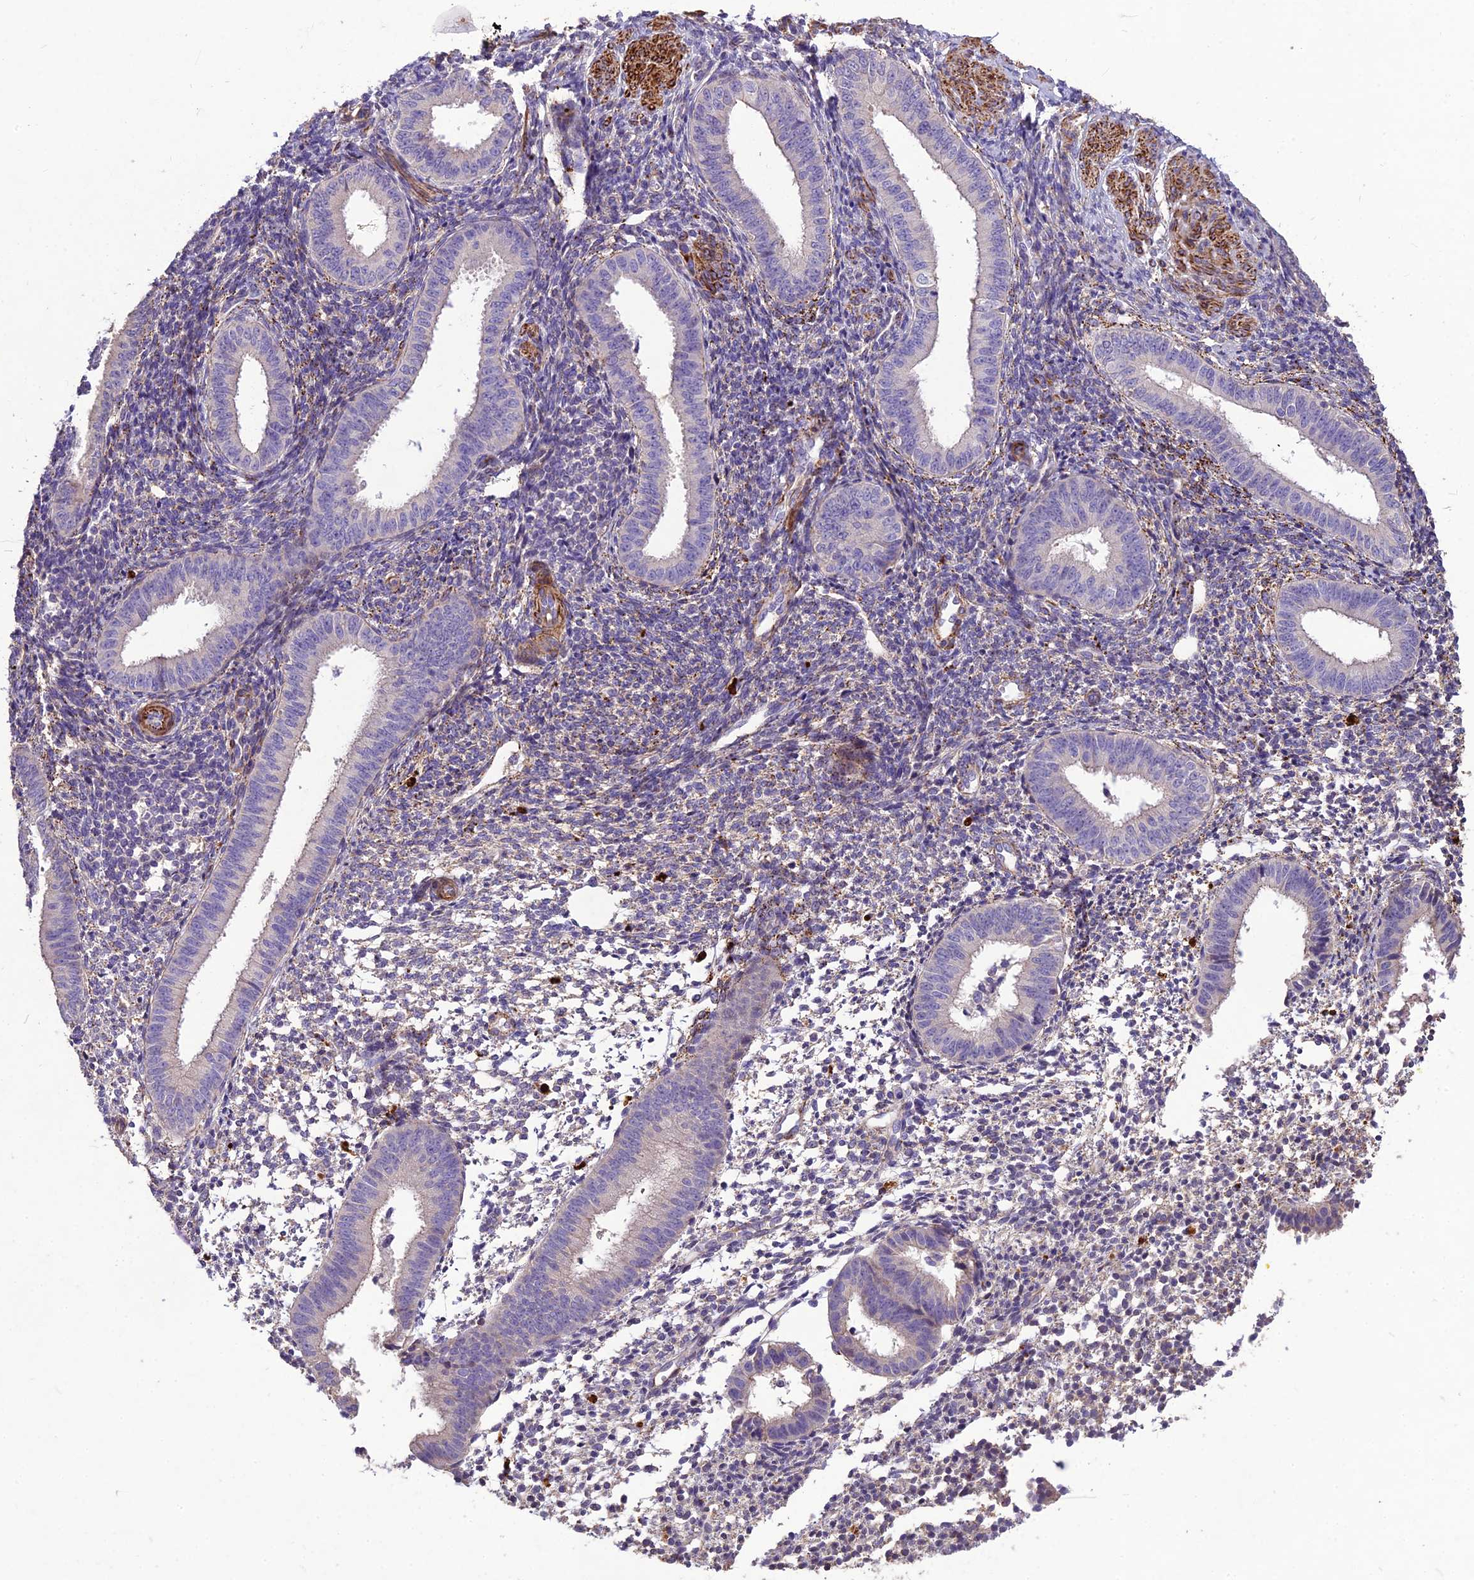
{"staining": {"intensity": "negative", "quantity": "none", "location": "none"}, "tissue": "endometrium", "cell_type": "Cells in endometrial stroma", "image_type": "normal", "snomed": [{"axis": "morphology", "description": "Normal tissue, NOS"}, {"axis": "topography", "description": "Uterus"}, {"axis": "topography", "description": "Endometrium"}], "caption": "An image of human endometrium is negative for staining in cells in endometrial stroma.", "gene": "CLUH", "patient": {"sex": "female", "age": 48}}